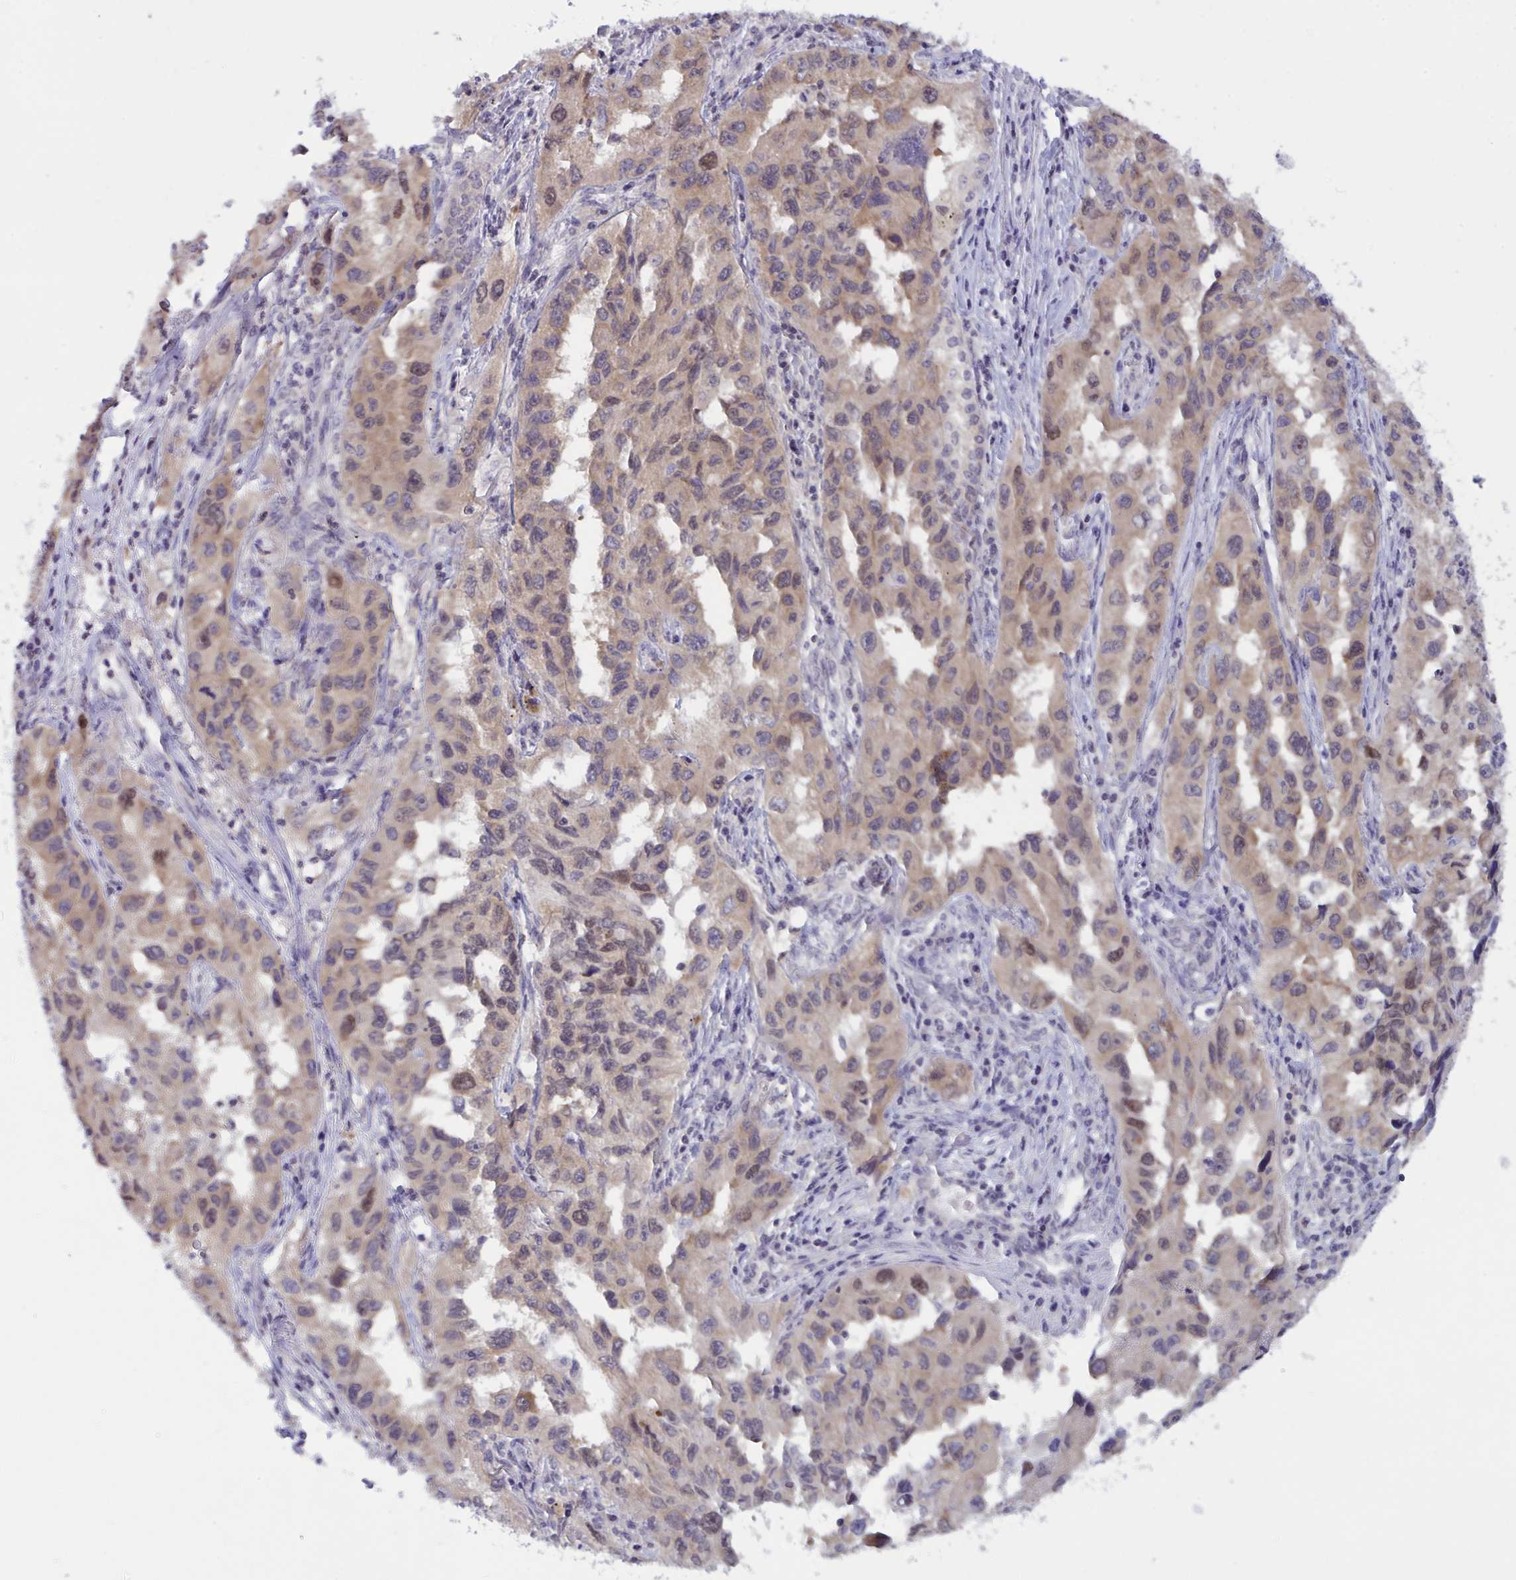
{"staining": {"intensity": "moderate", "quantity": "25%-75%", "location": "cytoplasmic/membranous,nuclear"}, "tissue": "lung cancer", "cell_type": "Tumor cells", "image_type": "cancer", "snomed": [{"axis": "morphology", "description": "Adenocarcinoma, NOS"}, {"axis": "topography", "description": "Lung"}], "caption": "Immunohistochemical staining of human lung adenocarcinoma demonstrates moderate cytoplasmic/membranous and nuclear protein staining in approximately 25%-75% of tumor cells.", "gene": "TSN", "patient": {"sex": "female", "age": 73}}